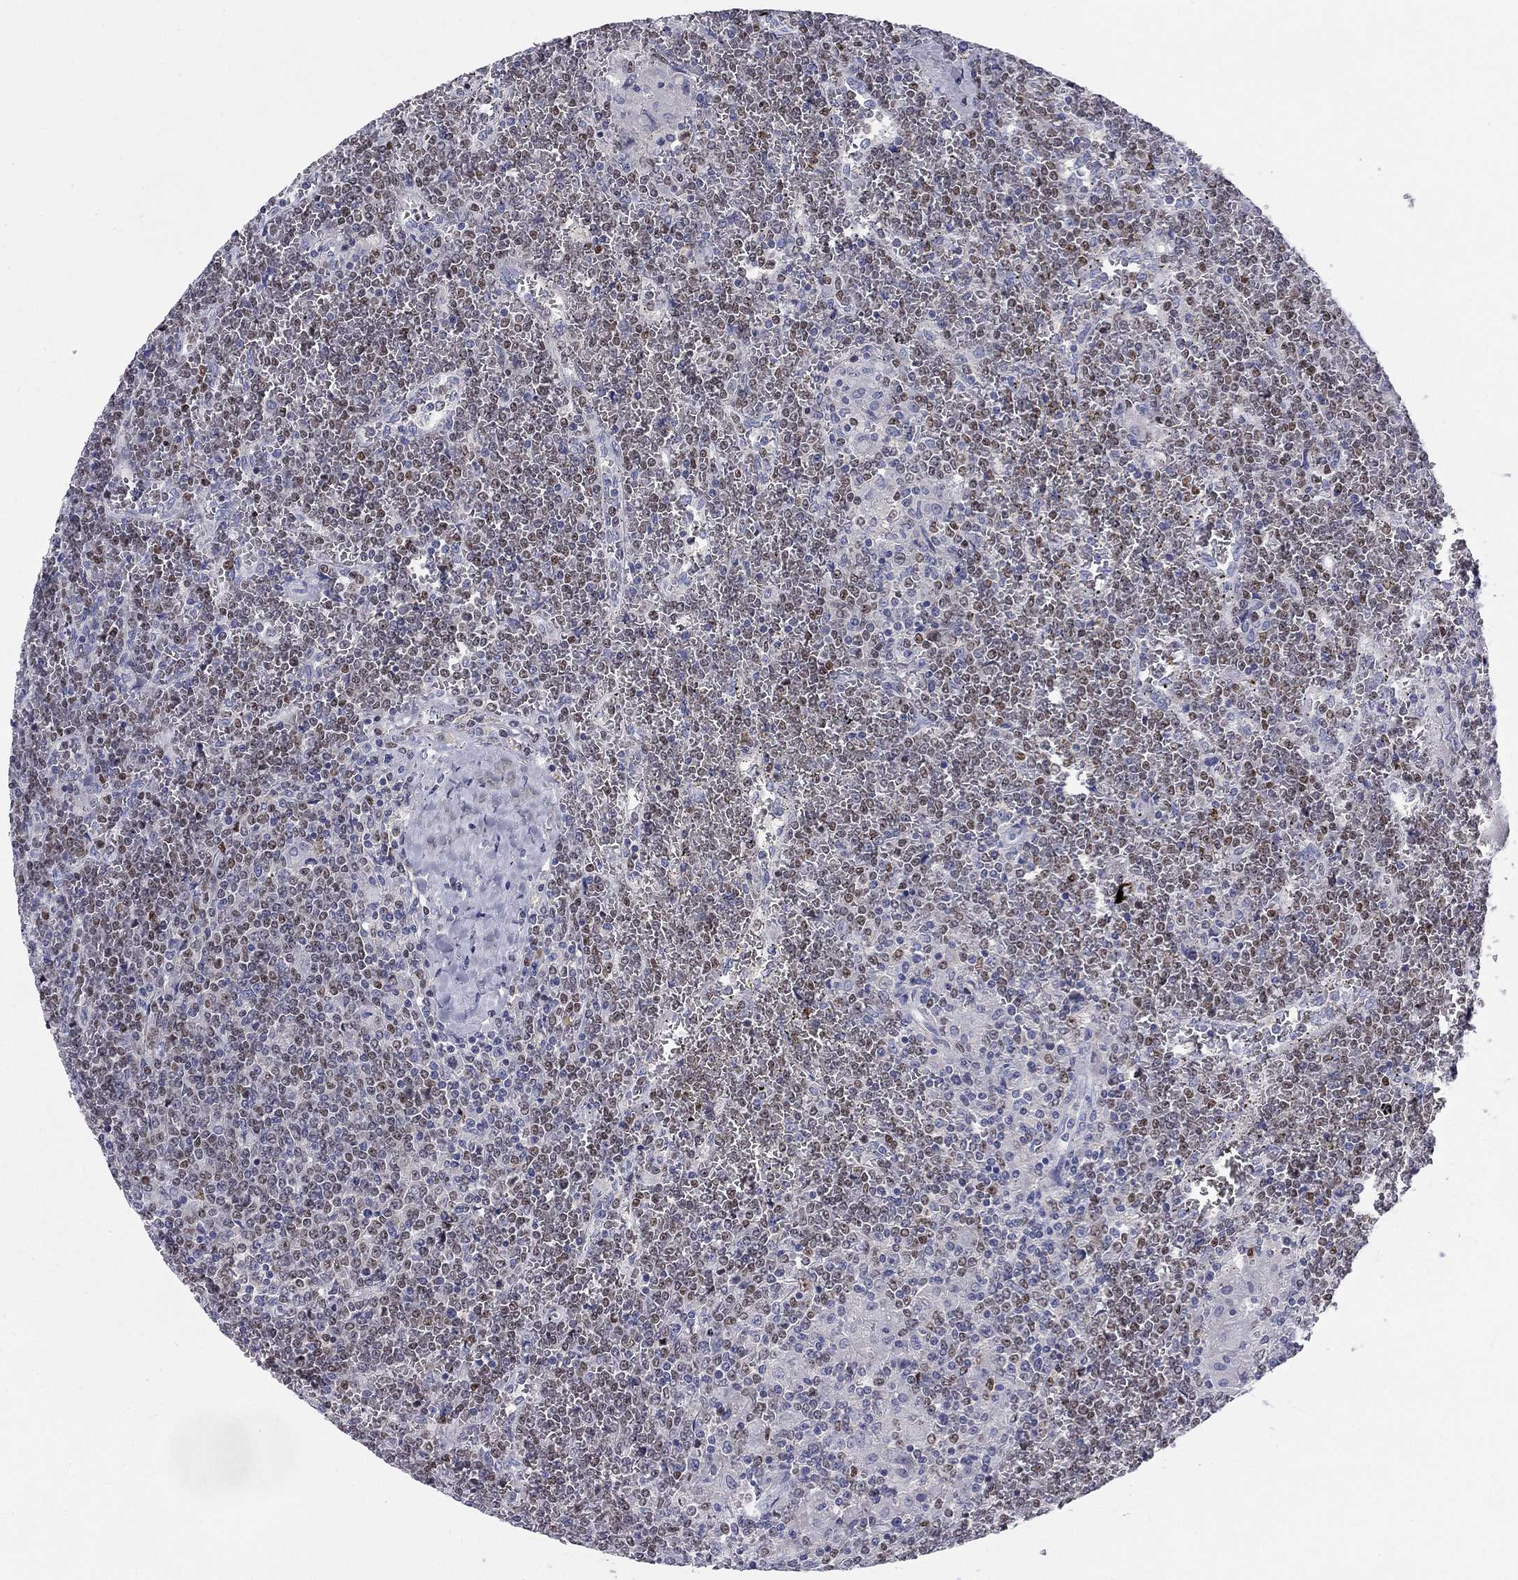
{"staining": {"intensity": "weak", "quantity": "25%-75%", "location": "nuclear"}, "tissue": "lymphoma", "cell_type": "Tumor cells", "image_type": "cancer", "snomed": [{"axis": "morphology", "description": "Malignant lymphoma, non-Hodgkin's type, Low grade"}, {"axis": "topography", "description": "Spleen"}], "caption": "Weak nuclear positivity is seen in about 25%-75% of tumor cells in lymphoma.", "gene": "CACNA1A", "patient": {"sex": "female", "age": 19}}